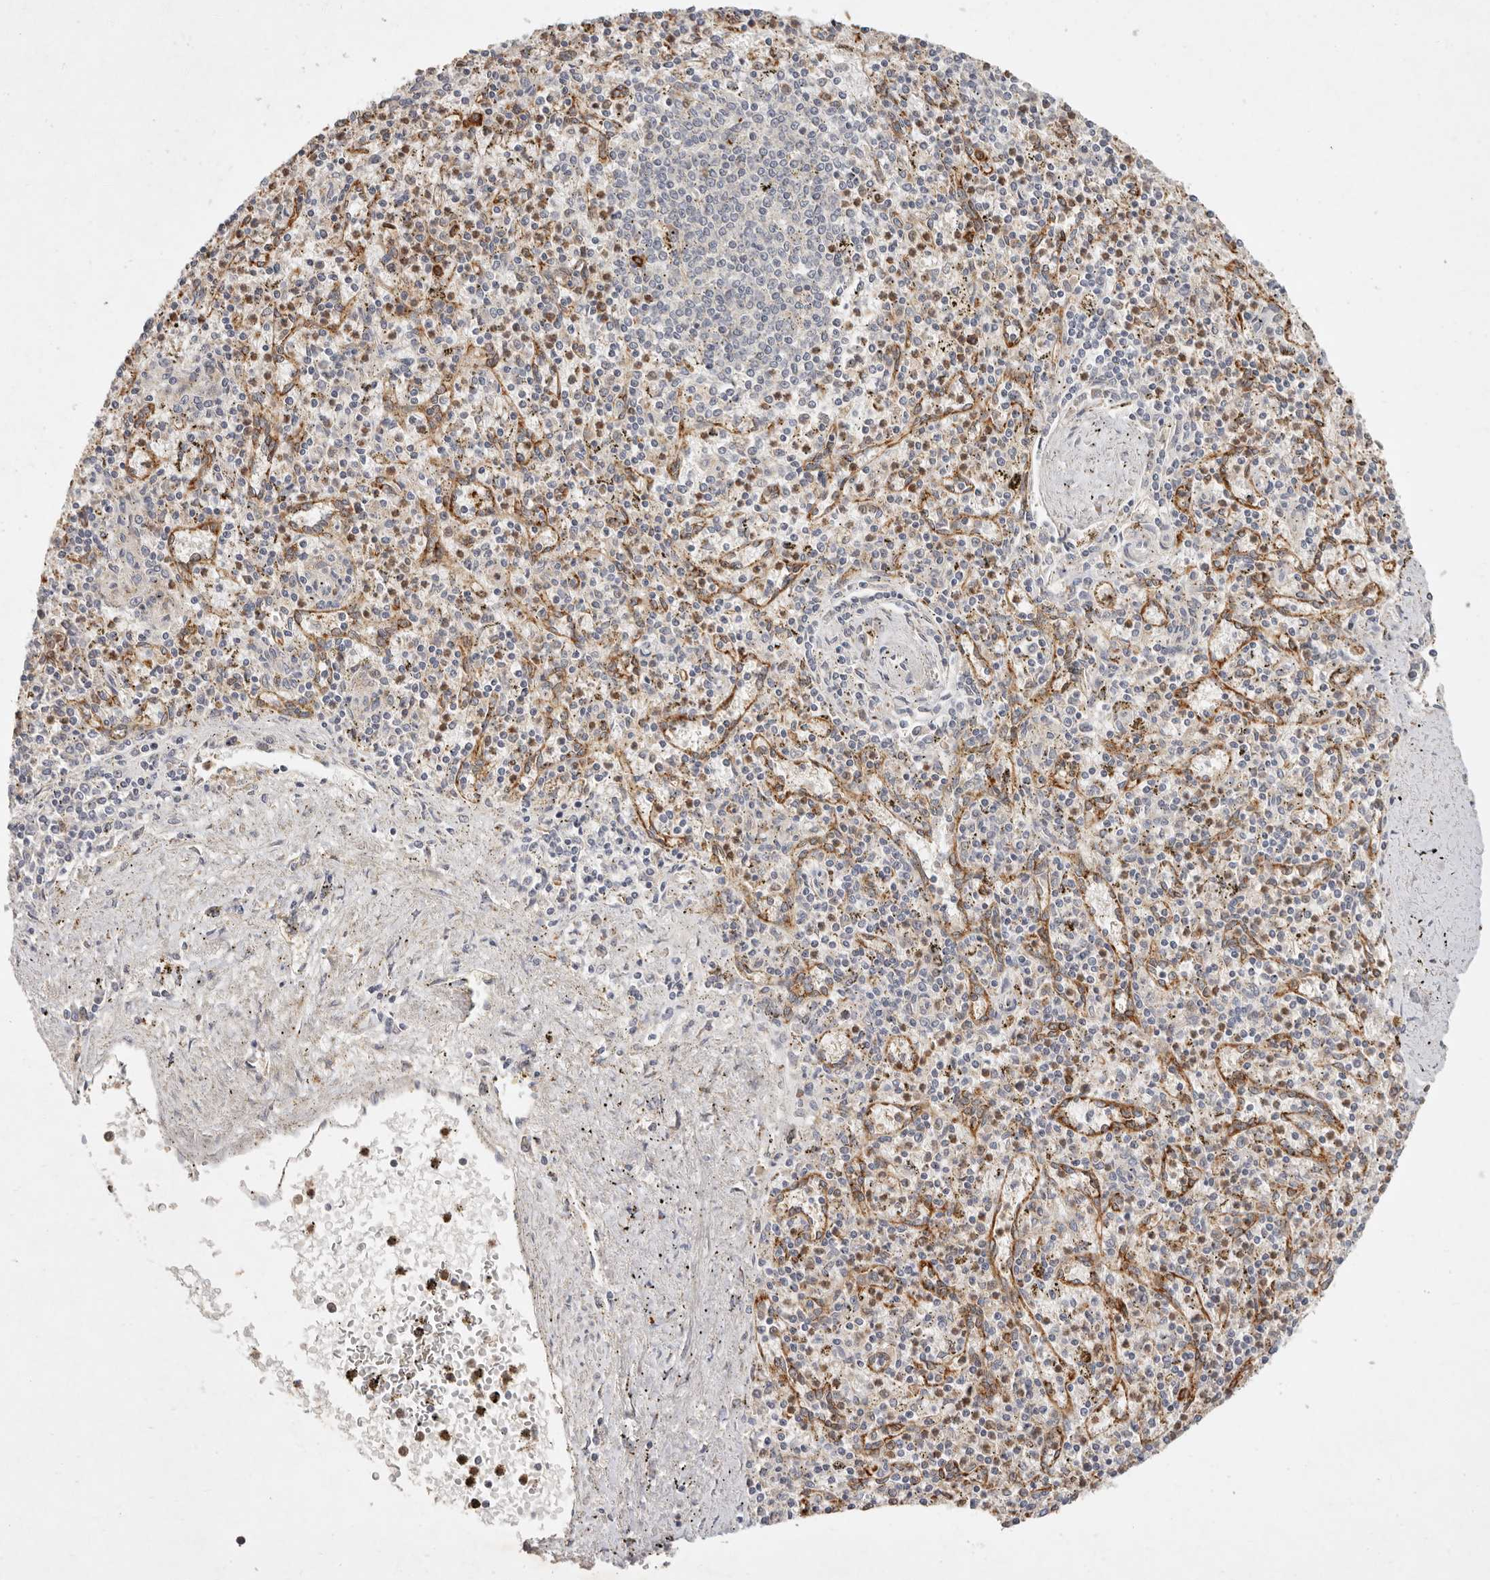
{"staining": {"intensity": "moderate", "quantity": "25%-75%", "location": "cytoplasmic/membranous"}, "tissue": "spleen", "cell_type": "Cells in red pulp", "image_type": "normal", "snomed": [{"axis": "morphology", "description": "Normal tissue, NOS"}, {"axis": "topography", "description": "Spleen"}], "caption": "Immunohistochemistry (IHC) histopathology image of normal human spleen stained for a protein (brown), which reveals medium levels of moderate cytoplasmic/membranous staining in approximately 25%-75% of cells in red pulp.", "gene": "ARHGEF10L", "patient": {"sex": "male", "age": 72}}